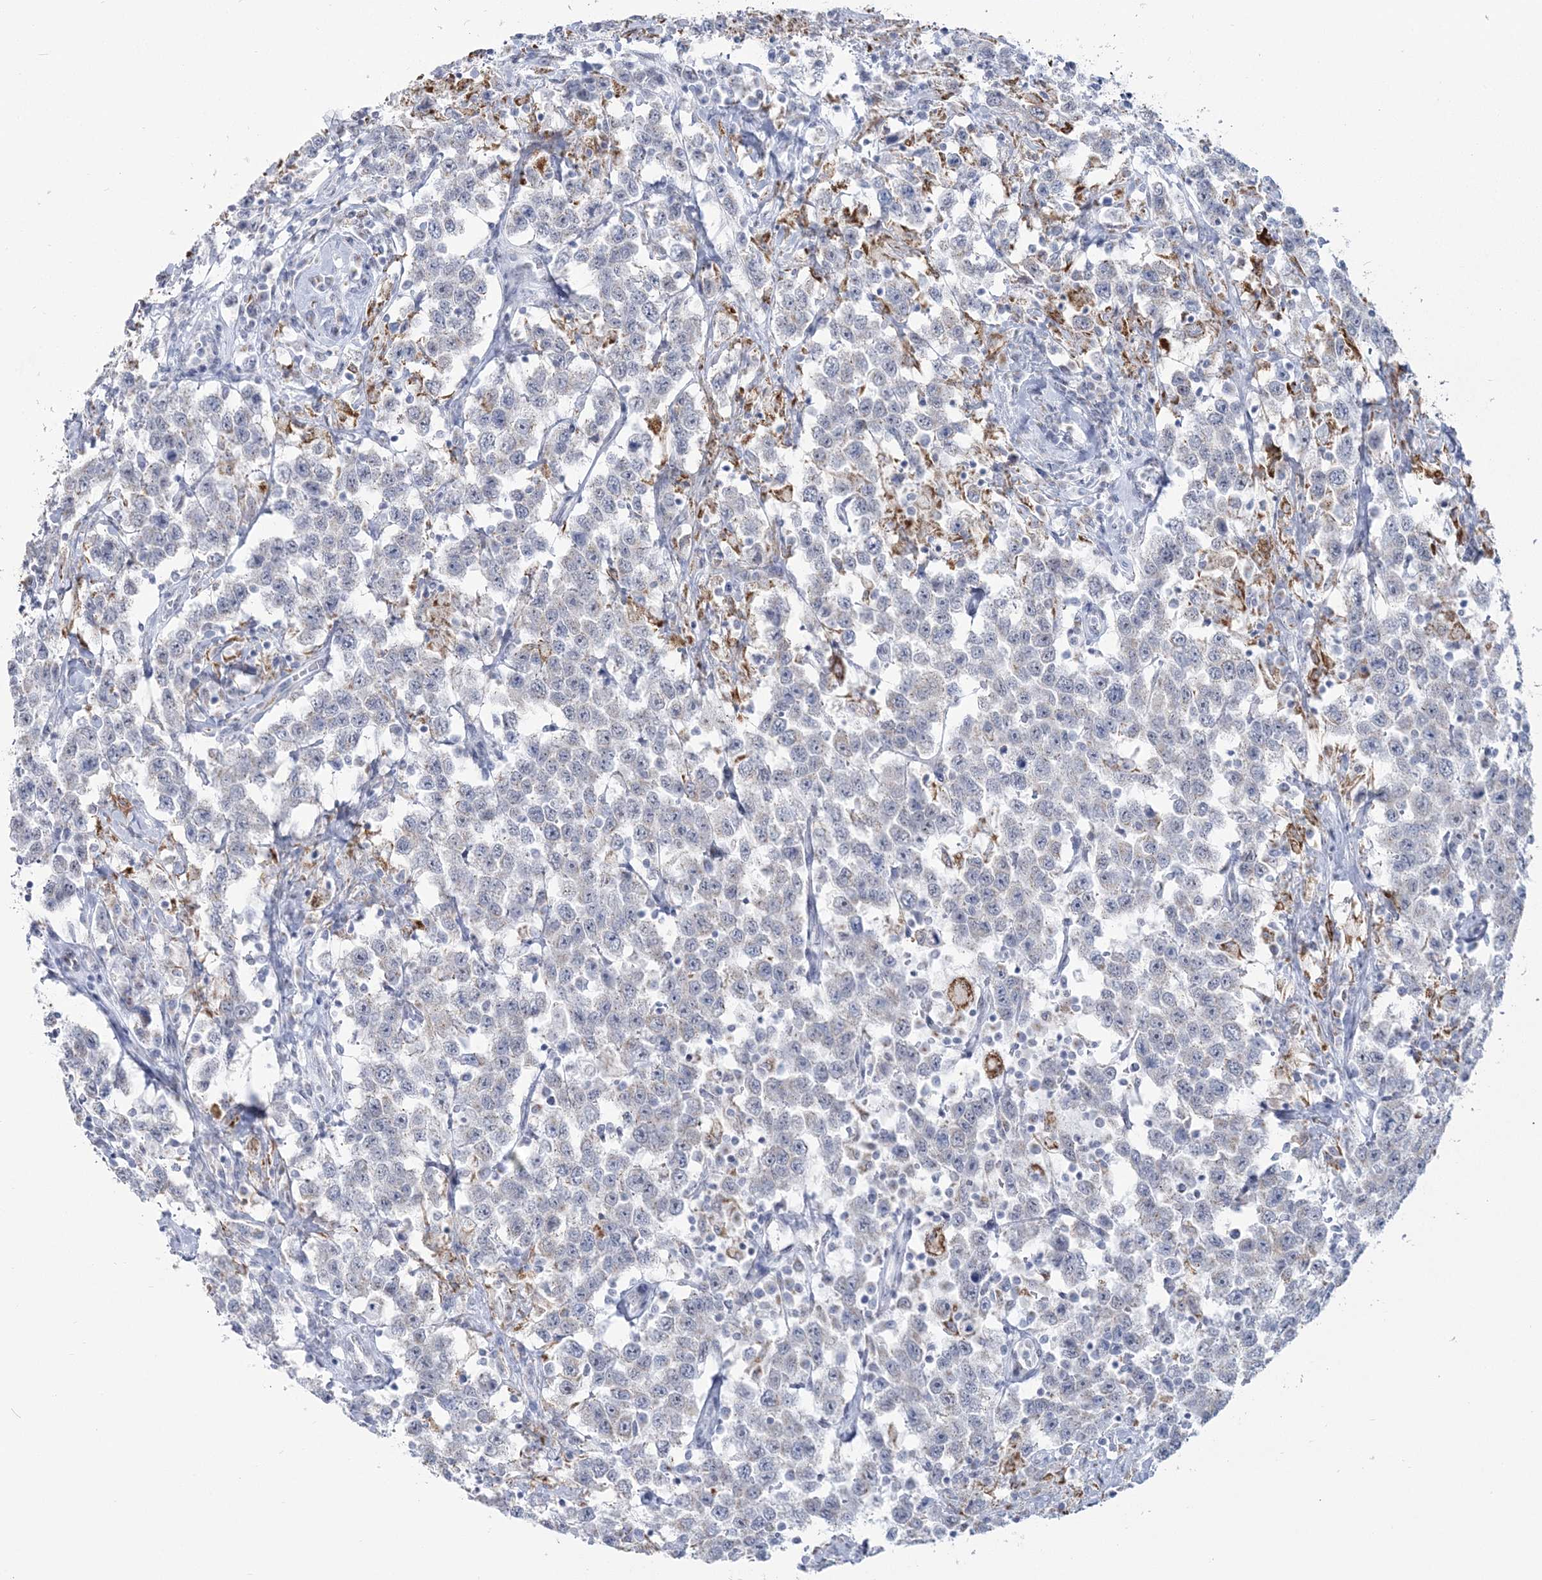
{"staining": {"intensity": "negative", "quantity": "none", "location": "none"}, "tissue": "testis cancer", "cell_type": "Tumor cells", "image_type": "cancer", "snomed": [{"axis": "morphology", "description": "Seminoma, NOS"}, {"axis": "topography", "description": "Testis"}], "caption": "High power microscopy micrograph of an immunohistochemistry (IHC) image of seminoma (testis), revealing no significant staining in tumor cells. (DAB IHC visualized using brightfield microscopy, high magnification).", "gene": "ZNF843", "patient": {"sex": "male", "age": 41}}